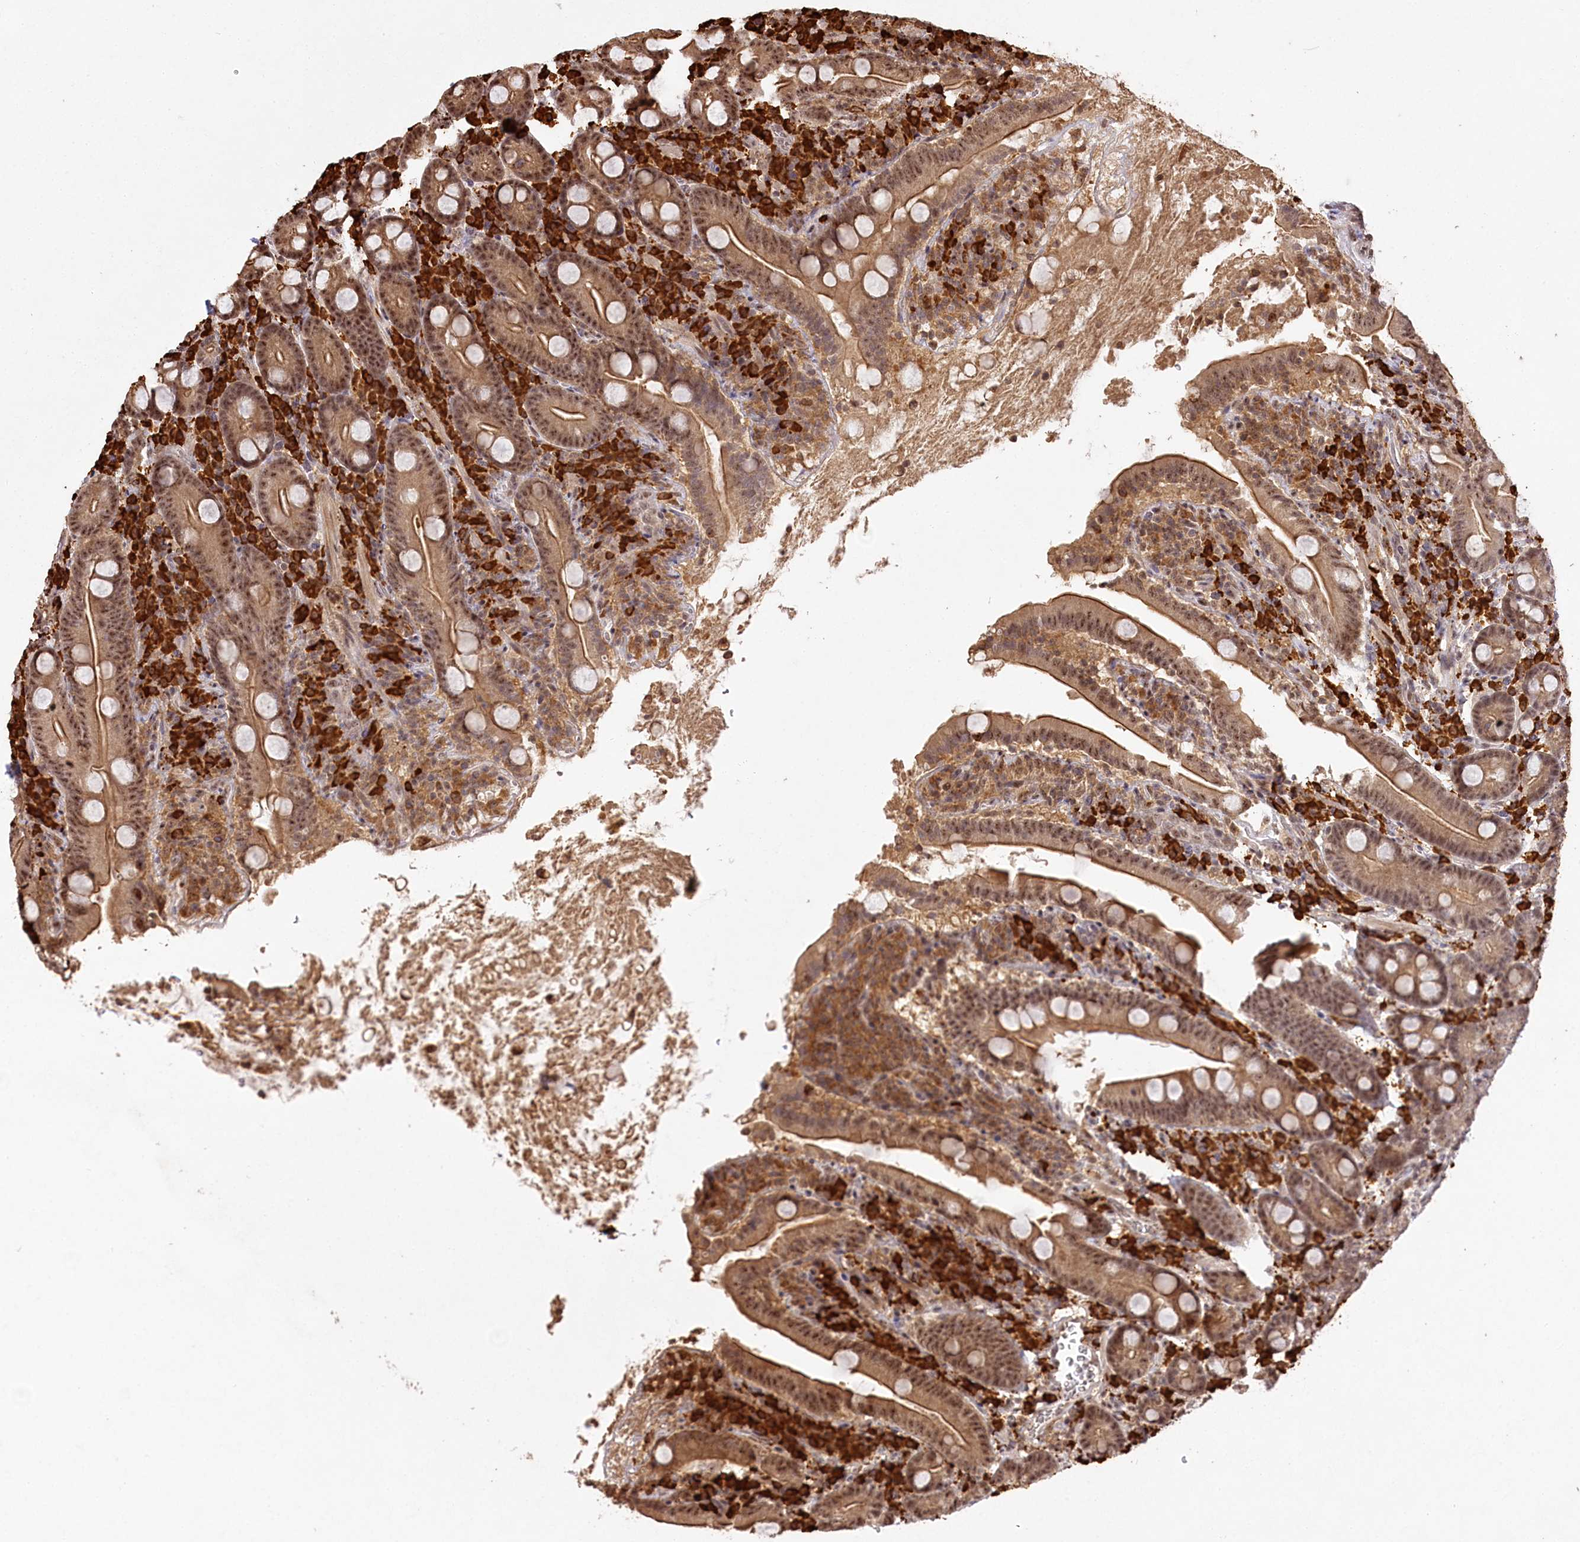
{"staining": {"intensity": "moderate", "quantity": ">75%", "location": "cytoplasmic/membranous,nuclear"}, "tissue": "duodenum", "cell_type": "Glandular cells", "image_type": "normal", "snomed": [{"axis": "morphology", "description": "Normal tissue, NOS"}, {"axis": "topography", "description": "Duodenum"}], "caption": "Immunohistochemistry (IHC) (DAB) staining of unremarkable duodenum reveals moderate cytoplasmic/membranous,nuclear protein expression in about >75% of glandular cells. The staining is performed using DAB brown chromogen to label protein expression. The nuclei are counter-stained blue using hematoxylin.", "gene": "PYROXD1", "patient": {"sex": "male", "age": 35}}